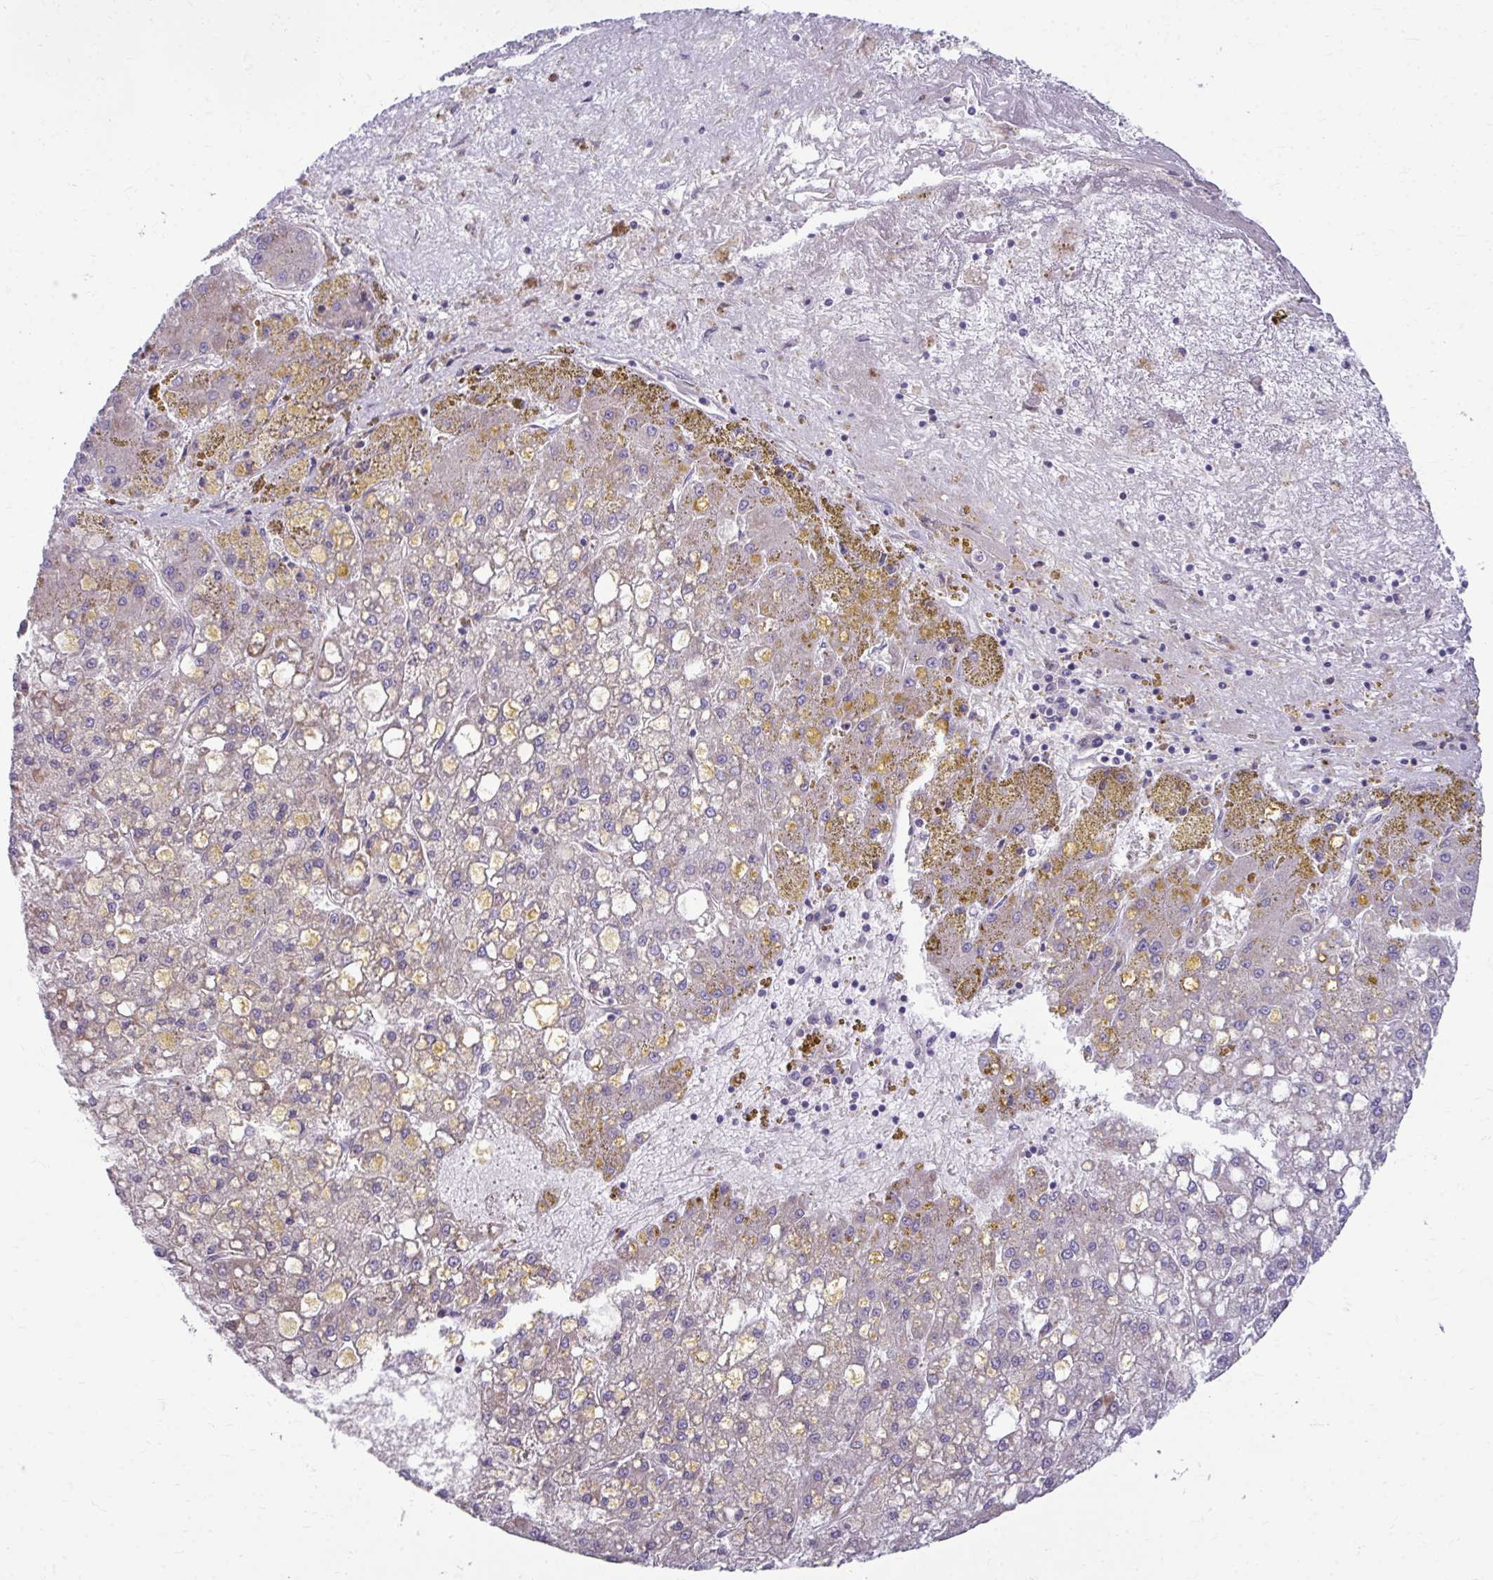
{"staining": {"intensity": "moderate", "quantity": "25%-75%", "location": "cytoplasmic/membranous"}, "tissue": "liver cancer", "cell_type": "Tumor cells", "image_type": "cancer", "snomed": [{"axis": "morphology", "description": "Carcinoma, Hepatocellular, NOS"}, {"axis": "topography", "description": "Liver"}], "caption": "Immunohistochemical staining of liver hepatocellular carcinoma reveals moderate cytoplasmic/membranous protein expression in about 25%-75% of tumor cells. (Brightfield microscopy of DAB IHC at high magnification).", "gene": "C16orf54", "patient": {"sex": "male", "age": 67}}